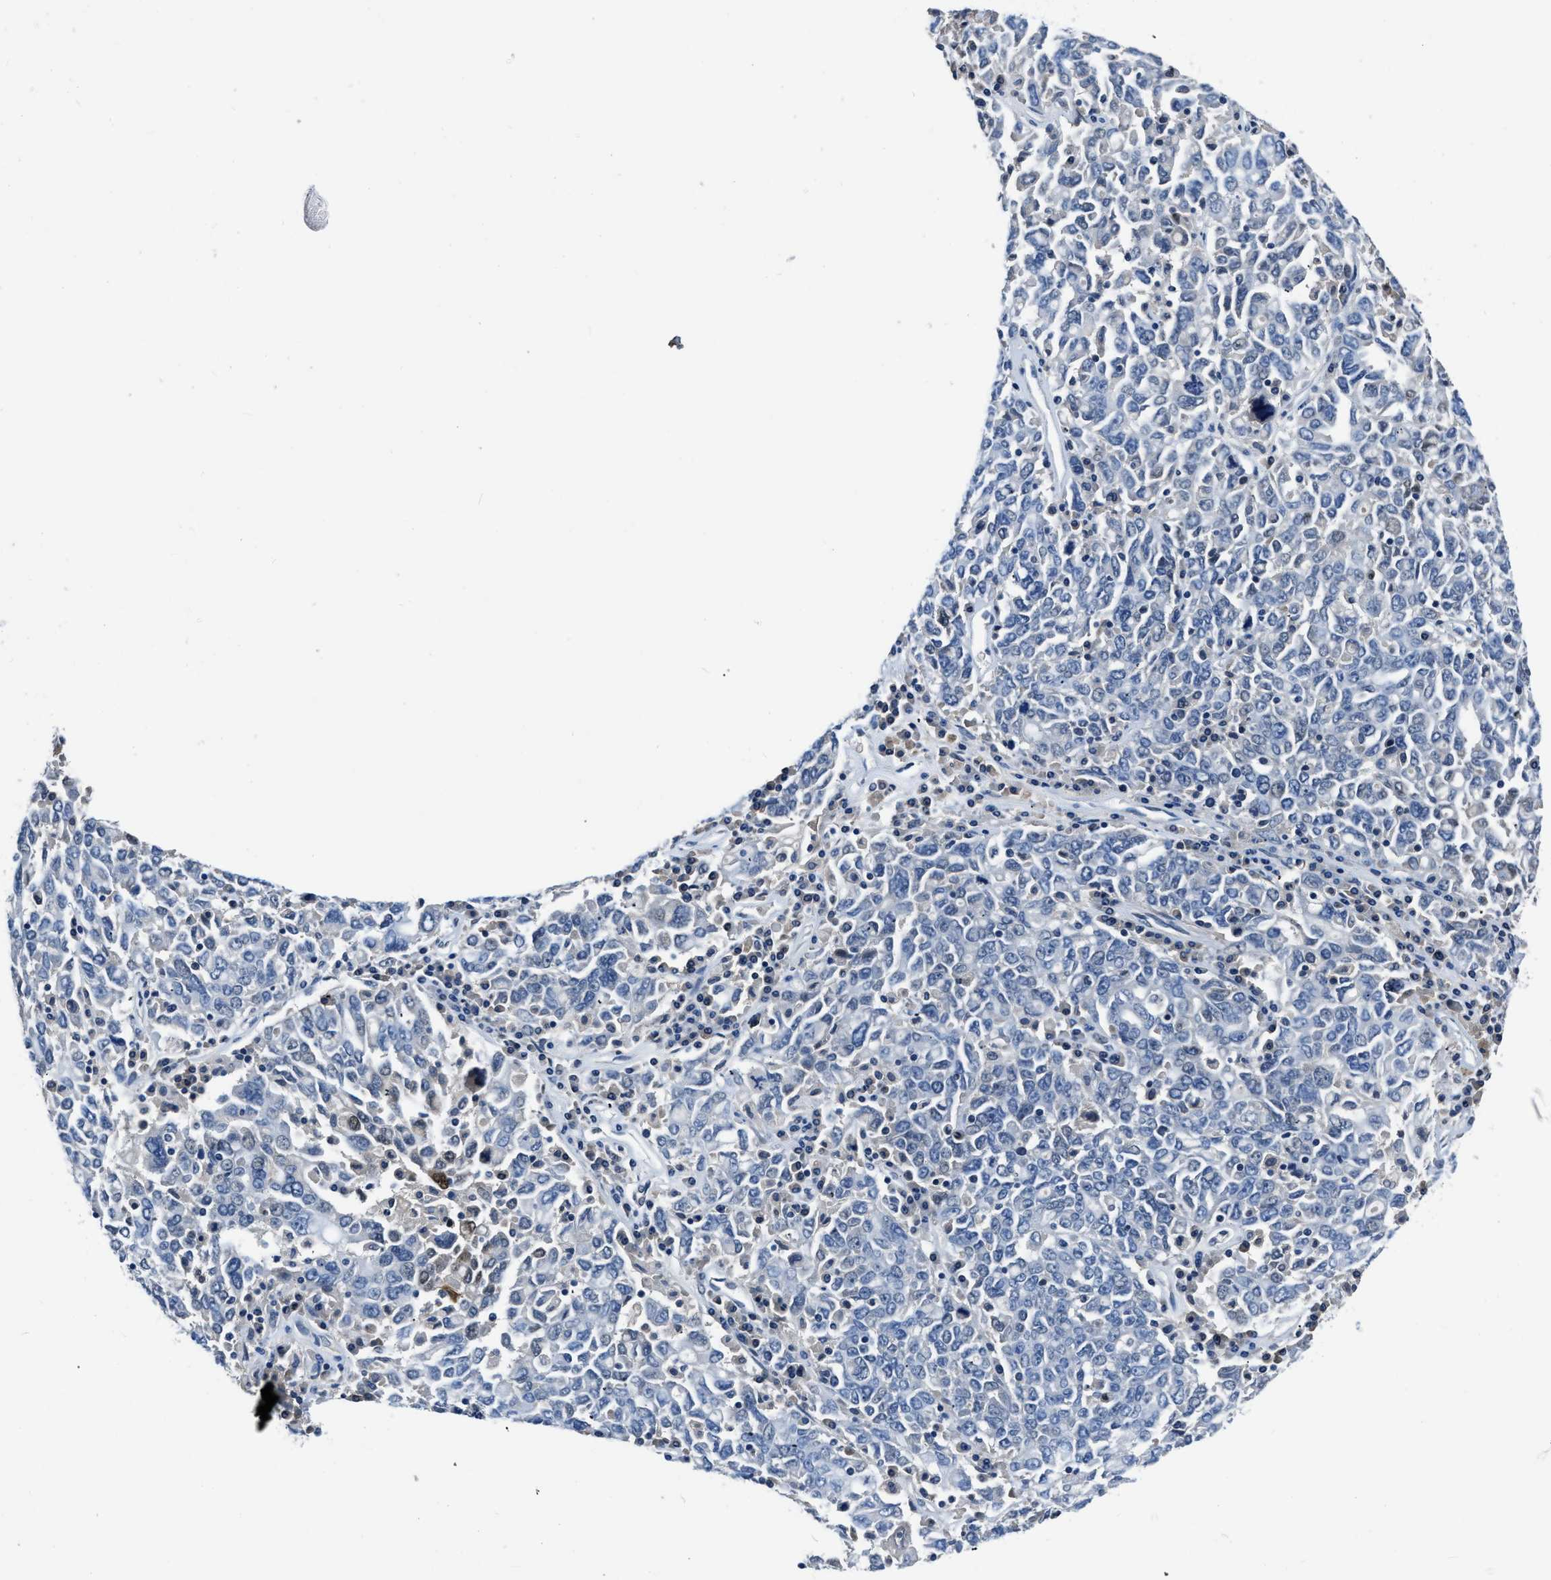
{"staining": {"intensity": "negative", "quantity": "none", "location": "none"}, "tissue": "ovarian cancer", "cell_type": "Tumor cells", "image_type": "cancer", "snomed": [{"axis": "morphology", "description": "Carcinoma, endometroid"}, {"axis": "topography", "description": "Ovary"}], "caption": "An immunohistochemistry photomicrograph of ovarian endometroid carcinoma is shown. There is no staining in tumor cells of ovarian endometroid carcinoma. (Brightfield microscopy of DAB (3,3'-diaminobenzidine) immunohistochemistry at high magnification).", "gene": "LANCL2", "patient": {"sex": "female", "age": 62}}